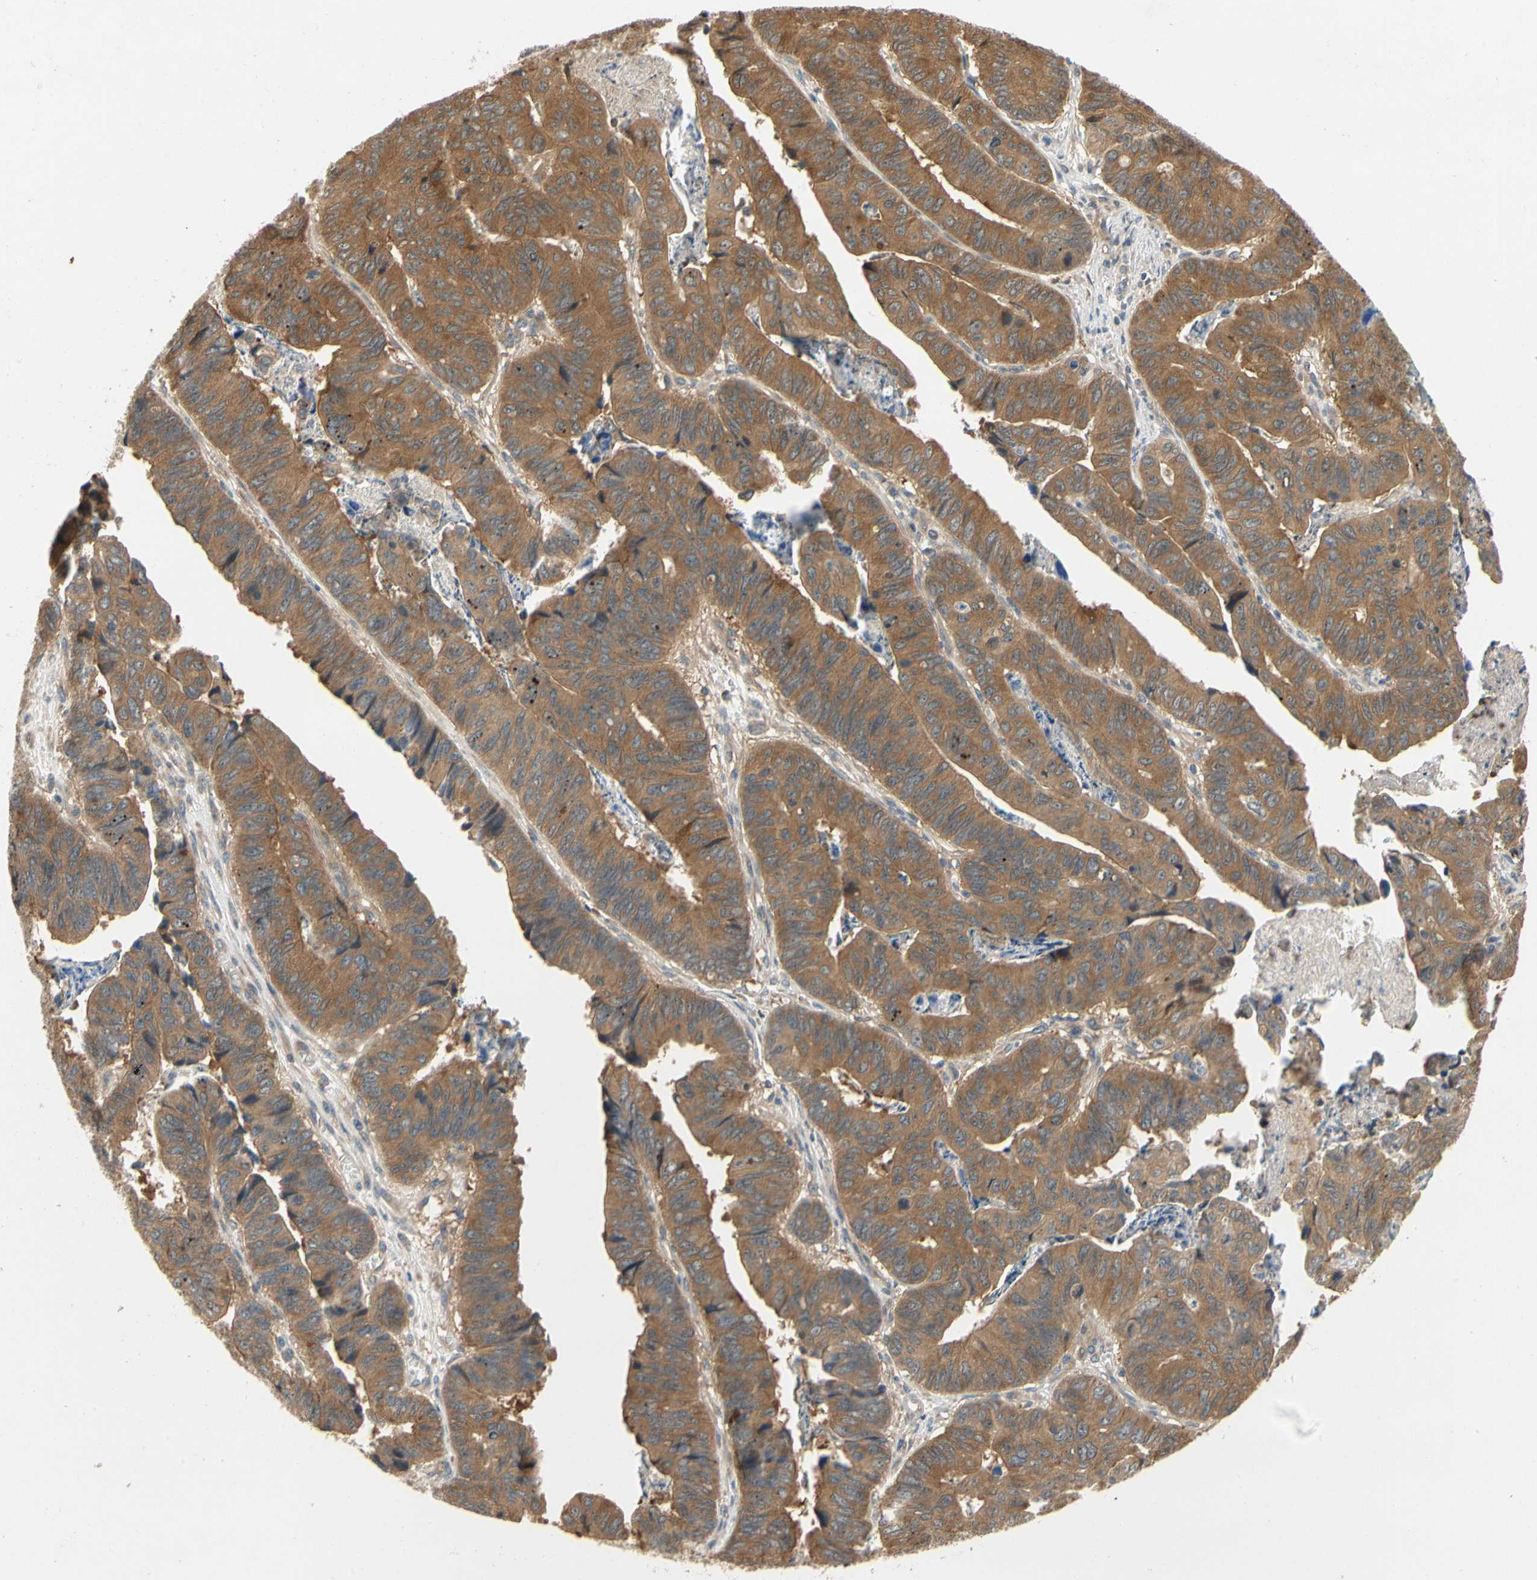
{"staining": {"intensity": "moderate", "quantity": ">75%", "location": "cytoplasmic/membranous"}, "tissue": "stomach cancer", "cell_type": "Tumor cells", "image_type": "cancer", "snomed": [{"axis": "morphology", "description": "Adenocarcinoma, NOS"}, {"axis": "topography", "description": "Stomach, lower"}], "caption": "Human stomach cancer stained with a protein marker shows moderate staining in tumor cells.", "gene": "TDRP", "patient": {"sex": "male", "age": 77}}